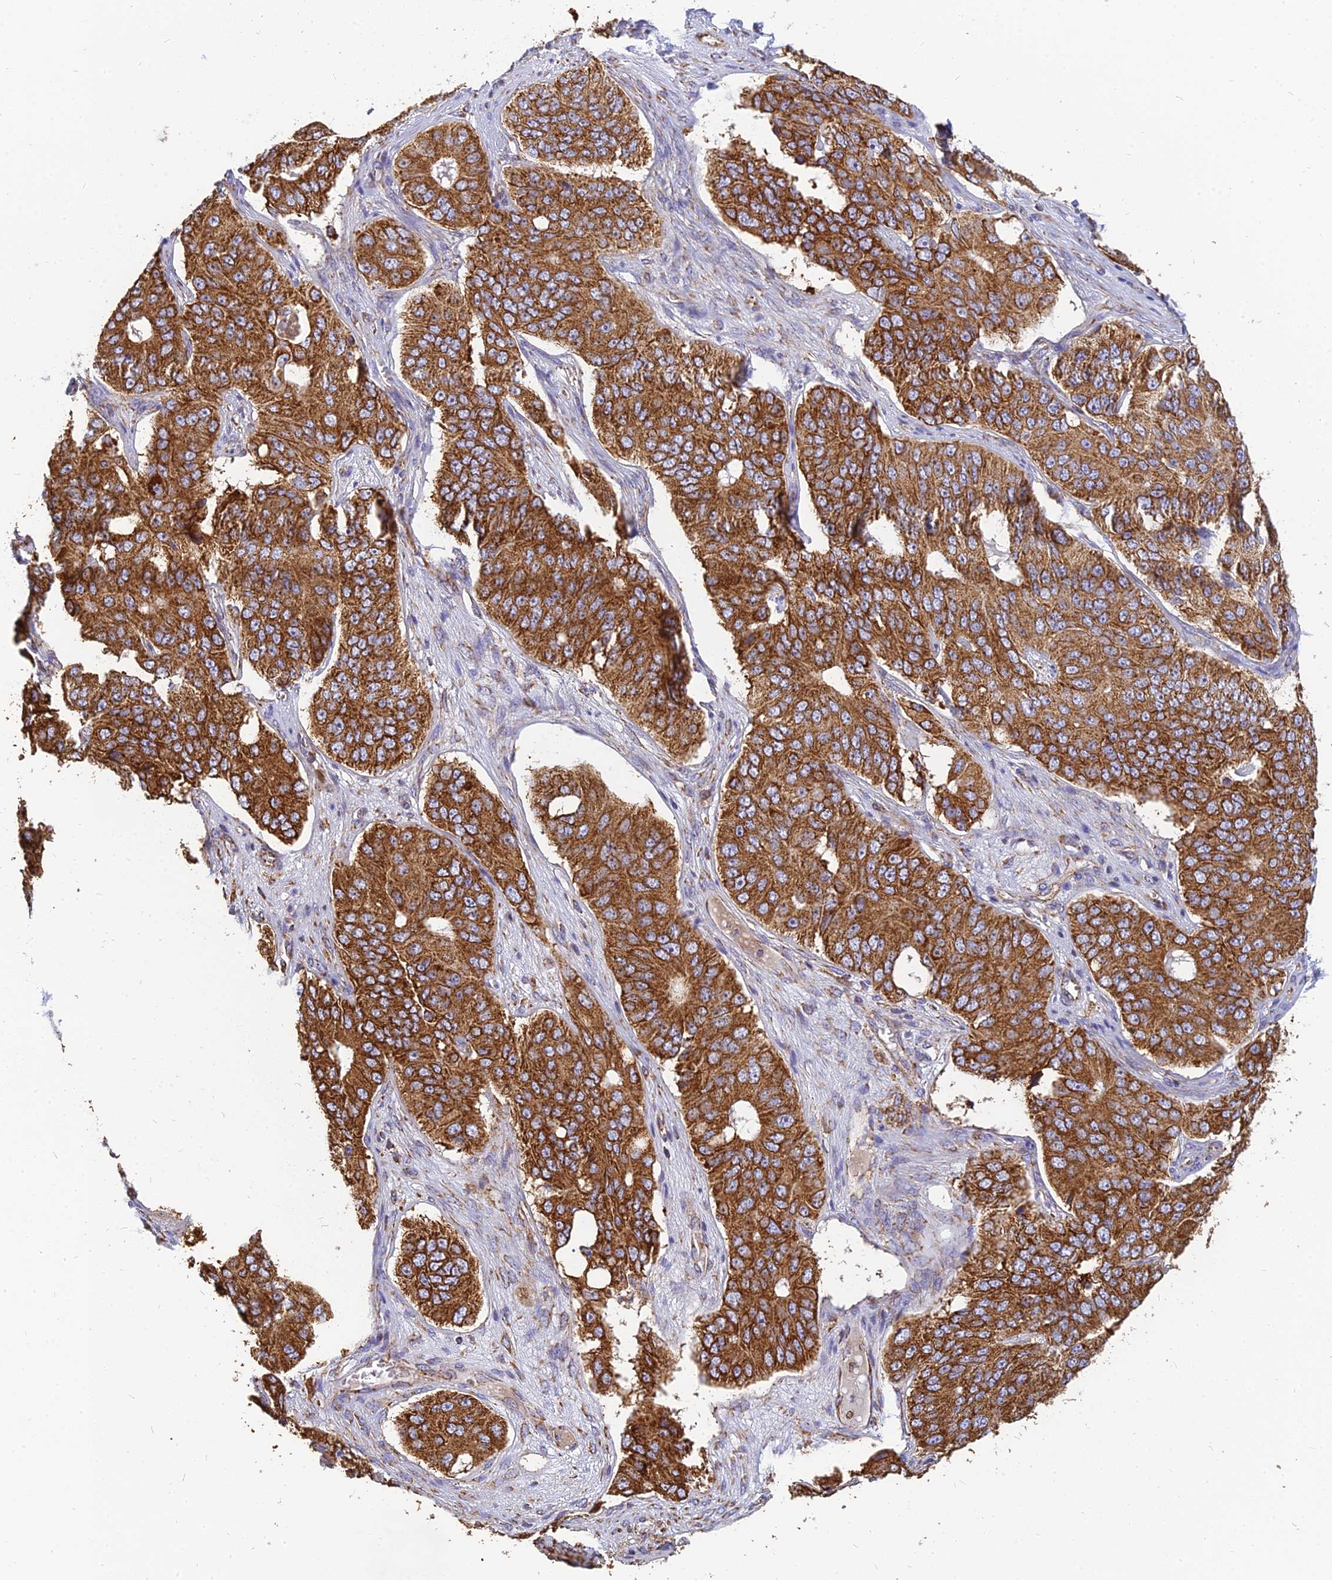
{"staining": {"intensity": "strong", "quantity": ">75%", "location": "cytoplasmic/membranous"}, "tissue": "ovarian cancer", "cell_type": "Tumor cells", "image_type": "cancer", "snomed": [{"axis": "morphology", "description": "Carcinoma, endometroid"}, {"axis": "topography", "description": "Ovary"}], "caption": "Immunohistochemistry image of neoplastic tissue: ovarian endometroid carcinoma stained using immunohistochemistry (IHC) displays high levels of strong protein expression localized specifically in the cytoplasmic/membranous of tumor cells, appearing as a cytoplasmic/membranous brown color.", "gene": "THUMPD2", "patient": {"sex": "female", "age": 51}}